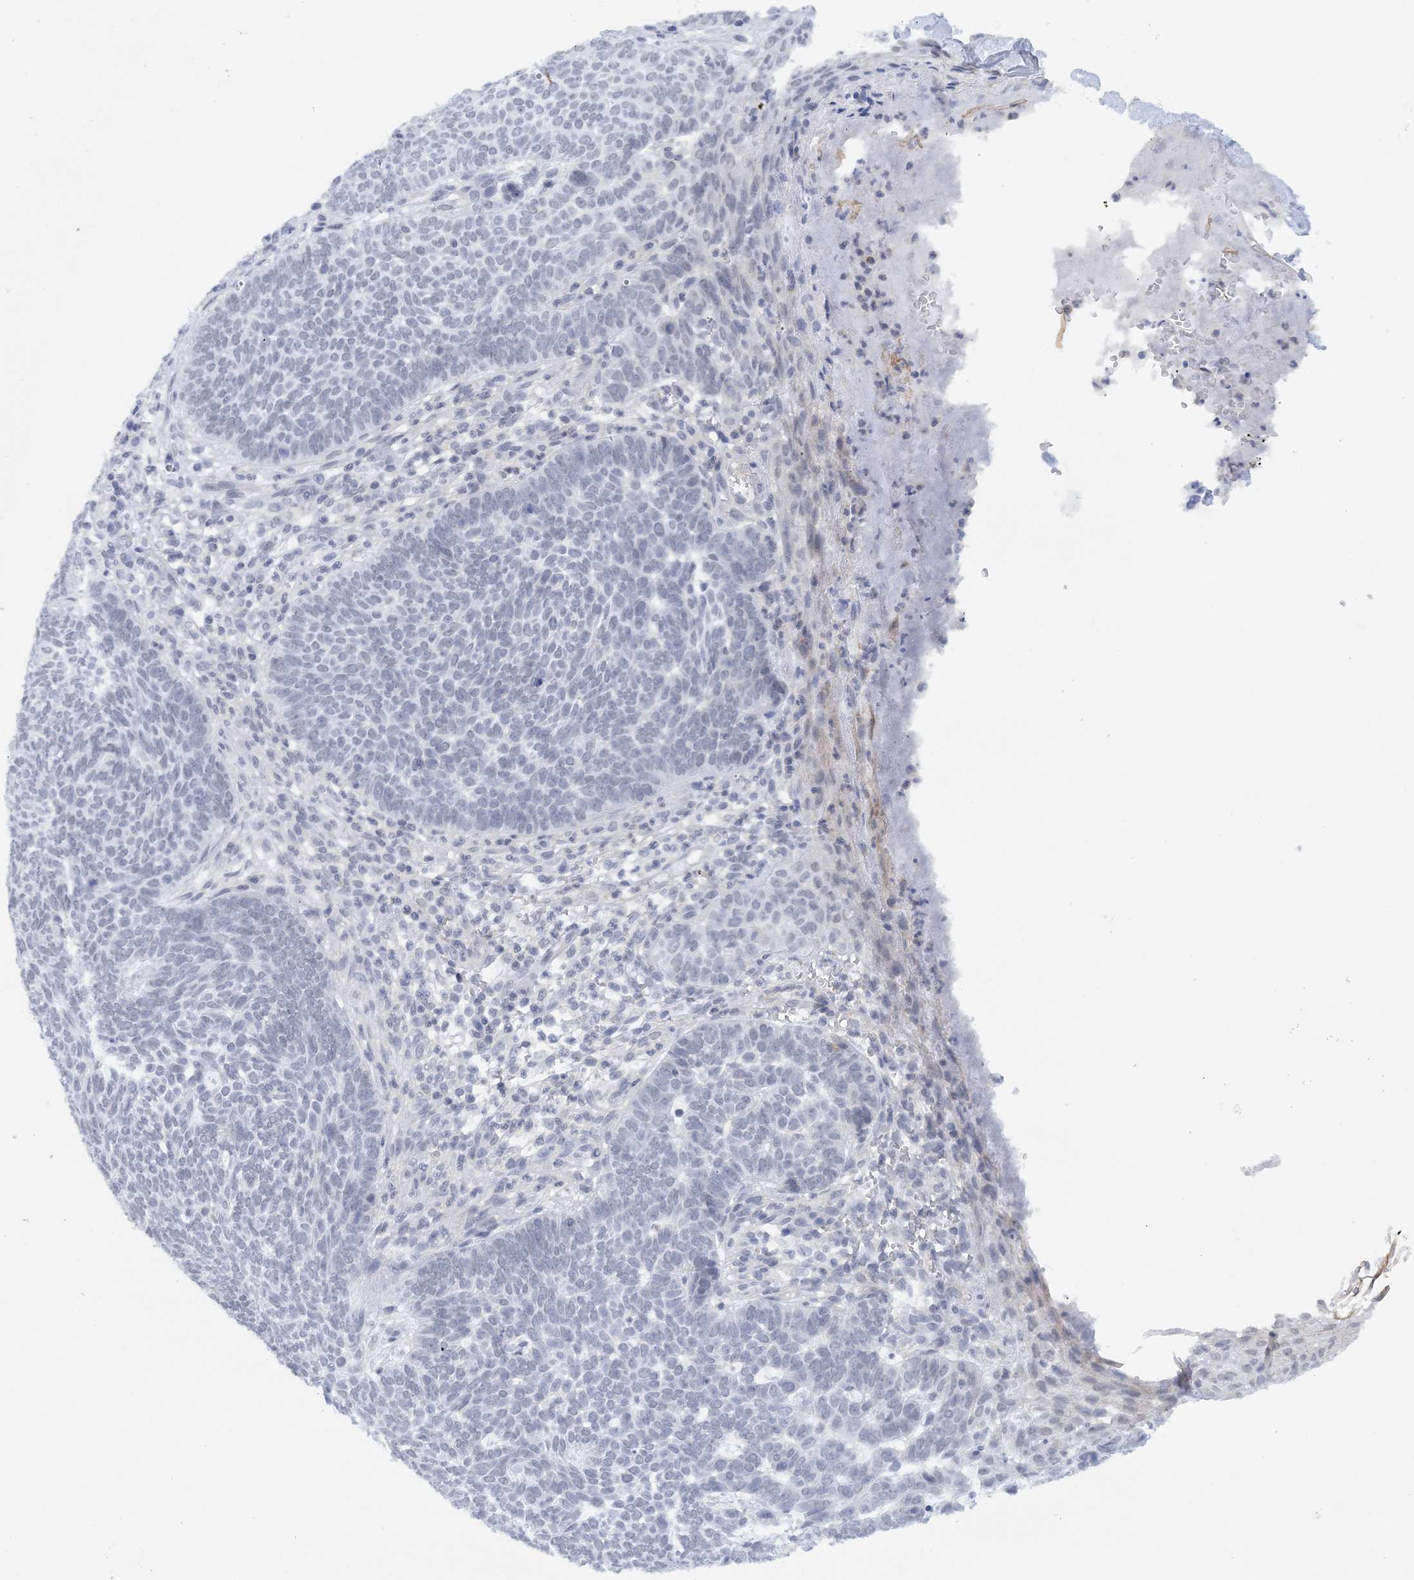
{"staining": {"intensity": "negative", "quantity": "none", "location": "none"}, "tissue": "skin cancer", "cell_type": "Tumor cells", "image_type": "cancer", "snomed": [{"axis": "morphology", "description": "Normal tissue, NOS"}, {"axis": "morphology", "description": "Basal cell carcinoma"}, {"axis": "topography", "description": "Skin"}], "caption": "Immunohistochemistry micrograph of neoplastic tissue: human skin cancer (basal cell carcinoma) stained with DAB displays no significant protein expression in tumor cells. Nuclei are stained in blue.", "gene": "CCDC152", "patient": {"sex": "male", "age": 64}}